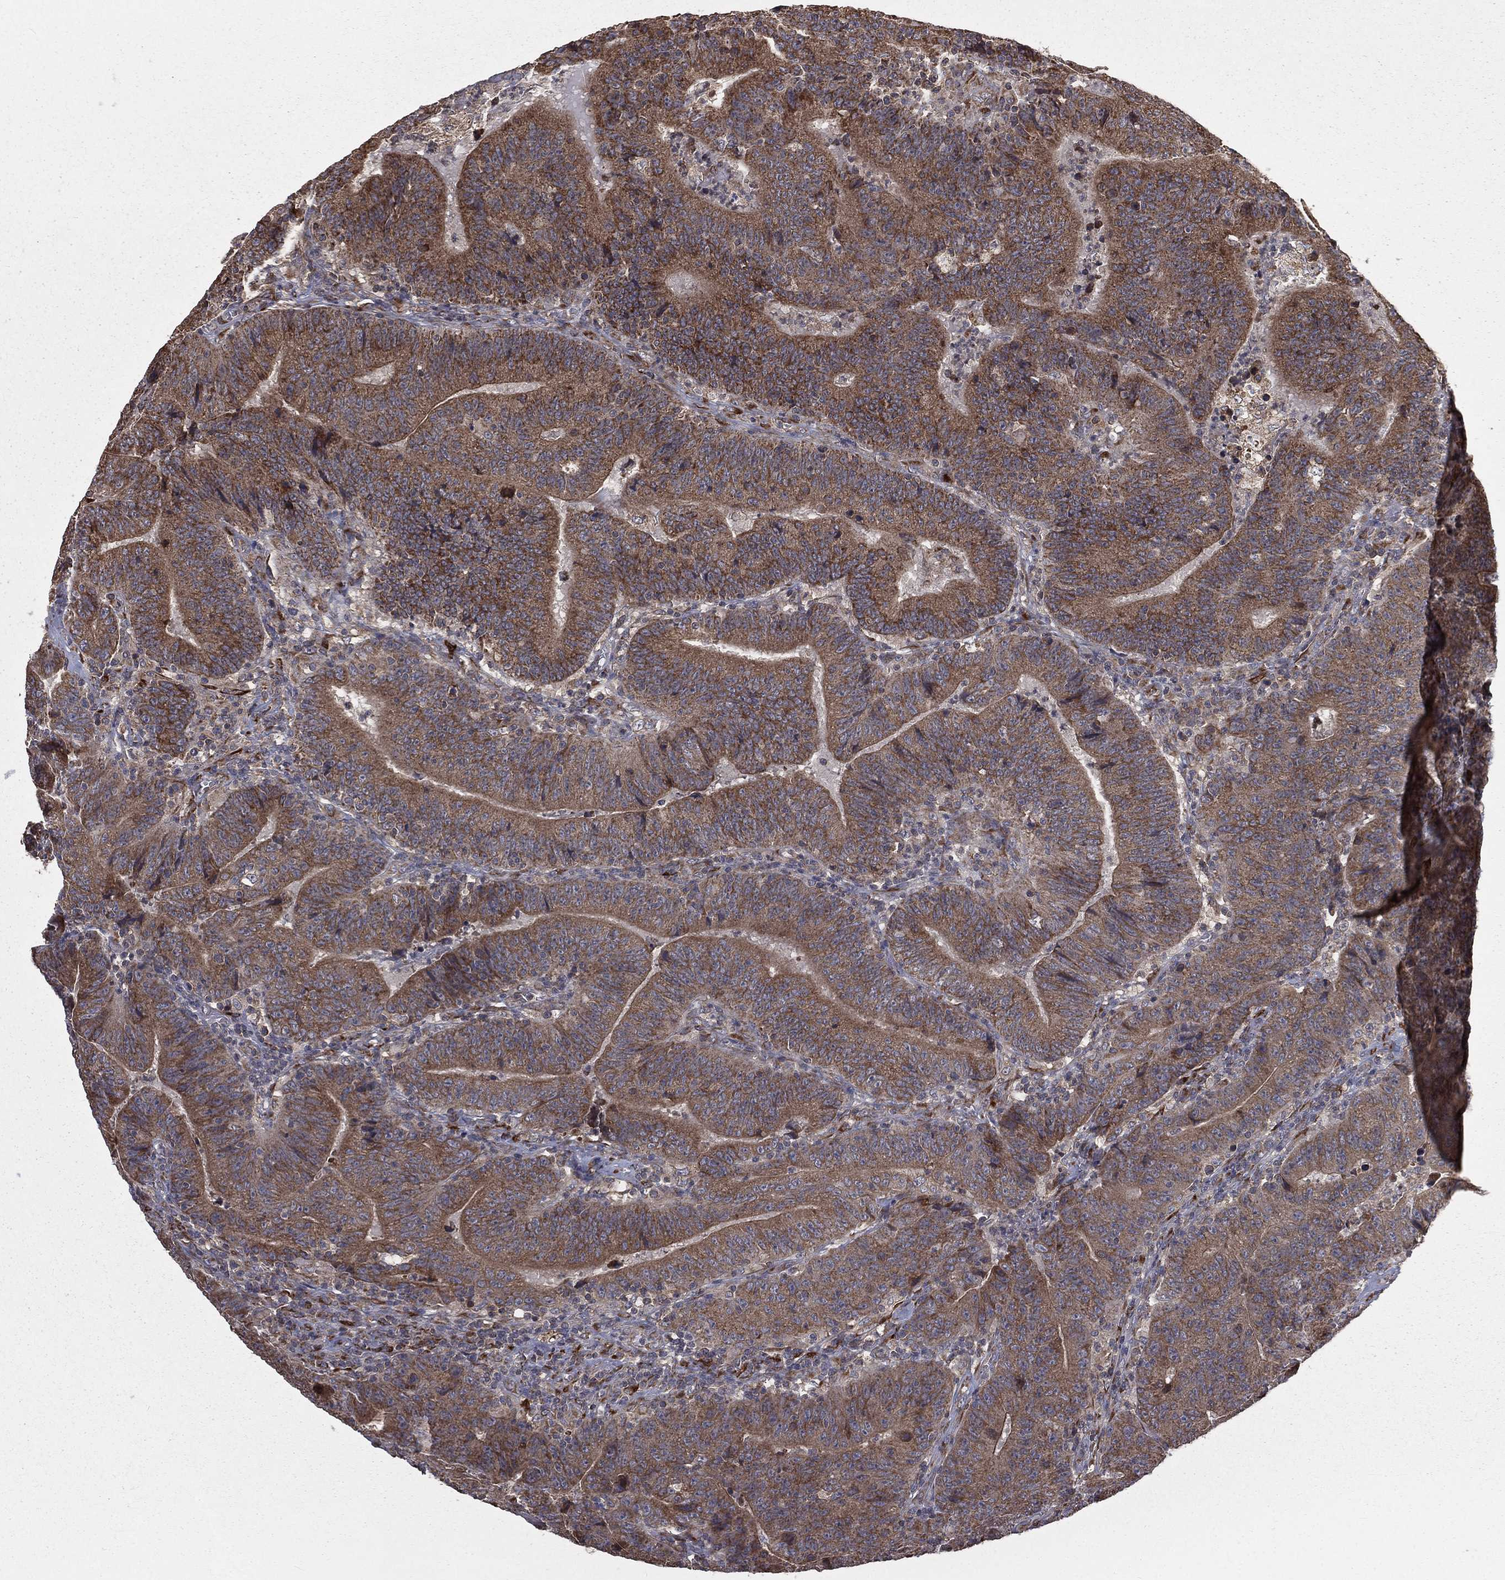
{"staining": {"intensity": "moderate", "quantity": ">75%", "location": "cytoplasmic/membranous"}, "tissue": "colorectal cancer", "cell_type": "Tumor cells", "image_type": "cancer", "snomed": [{"axis": "morphology", "description": "Adenocarcinoma, NOS"}, {"axis": "topography", "description": "Colon"}], "caption": "Immunohistochemistry (IHC) micrograph of colorectal cancer (adenocarcinoma) stained for a protein (brown), which reveals medium levels of moderate cytoplasmic/membranous positivity in approximately >75% of tumor cells.", "gene": "OLFML1", "patient": {"sex": "female", "age": 75}}